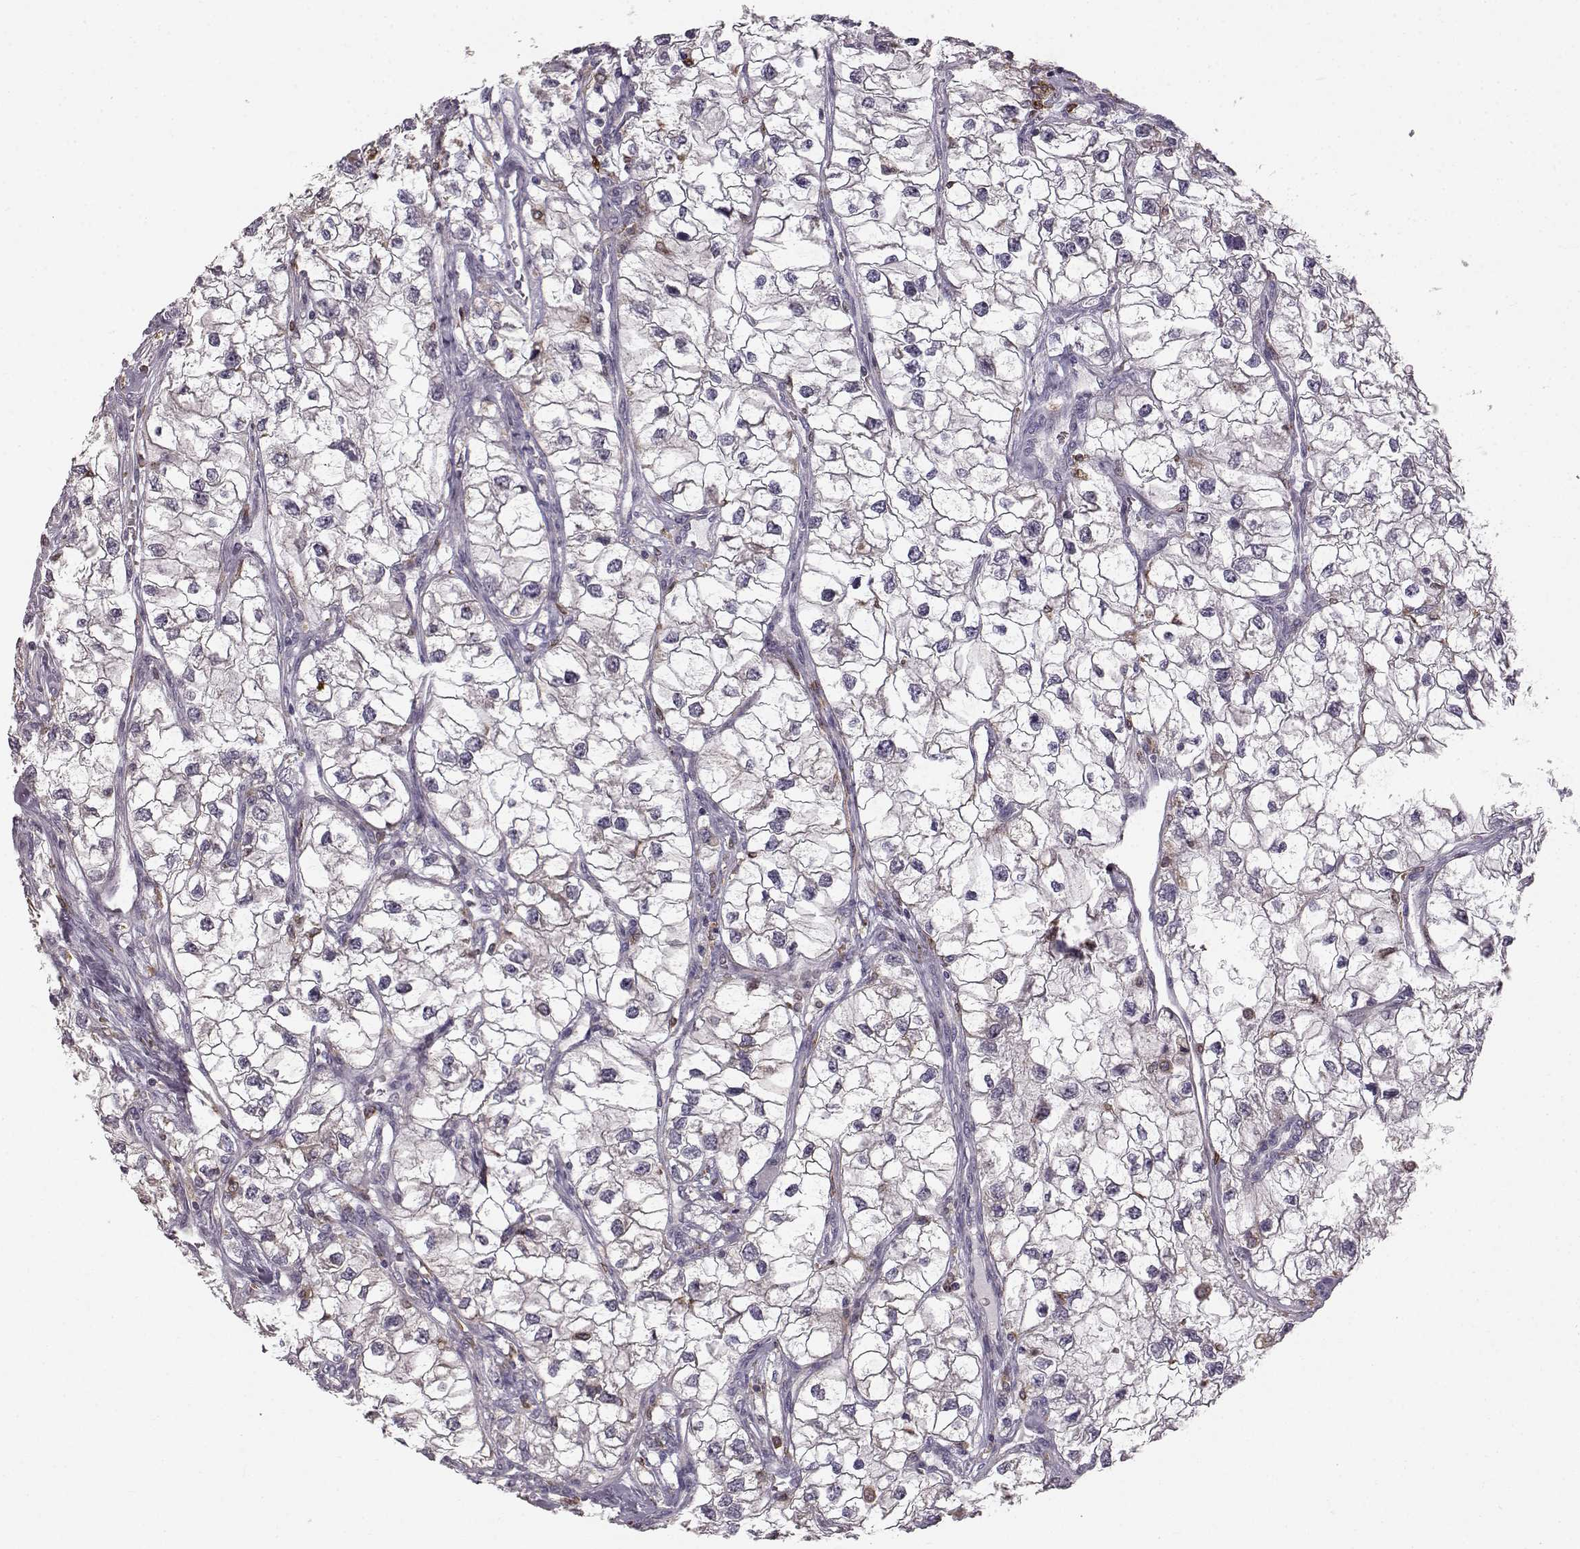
{"staining": {"intensity": "negative", "quantity": "none", "location": "none"}, "tissue": "renal cancer", "cell_type": "Tumor cells", "image_type": "cancer", "snomed": [{"axis": "morphology", "description": "Adenocarcinoma, NOS"}, {"axis": "topography", "description": "Kidney"}], "caption": "High power microscopy micrograph of an IHC histopathology image of renal cancer, revealing no significant positivity in tumor cells.", "gene": "SPAG17", "patient": {"sex": "male", "age": 59}}